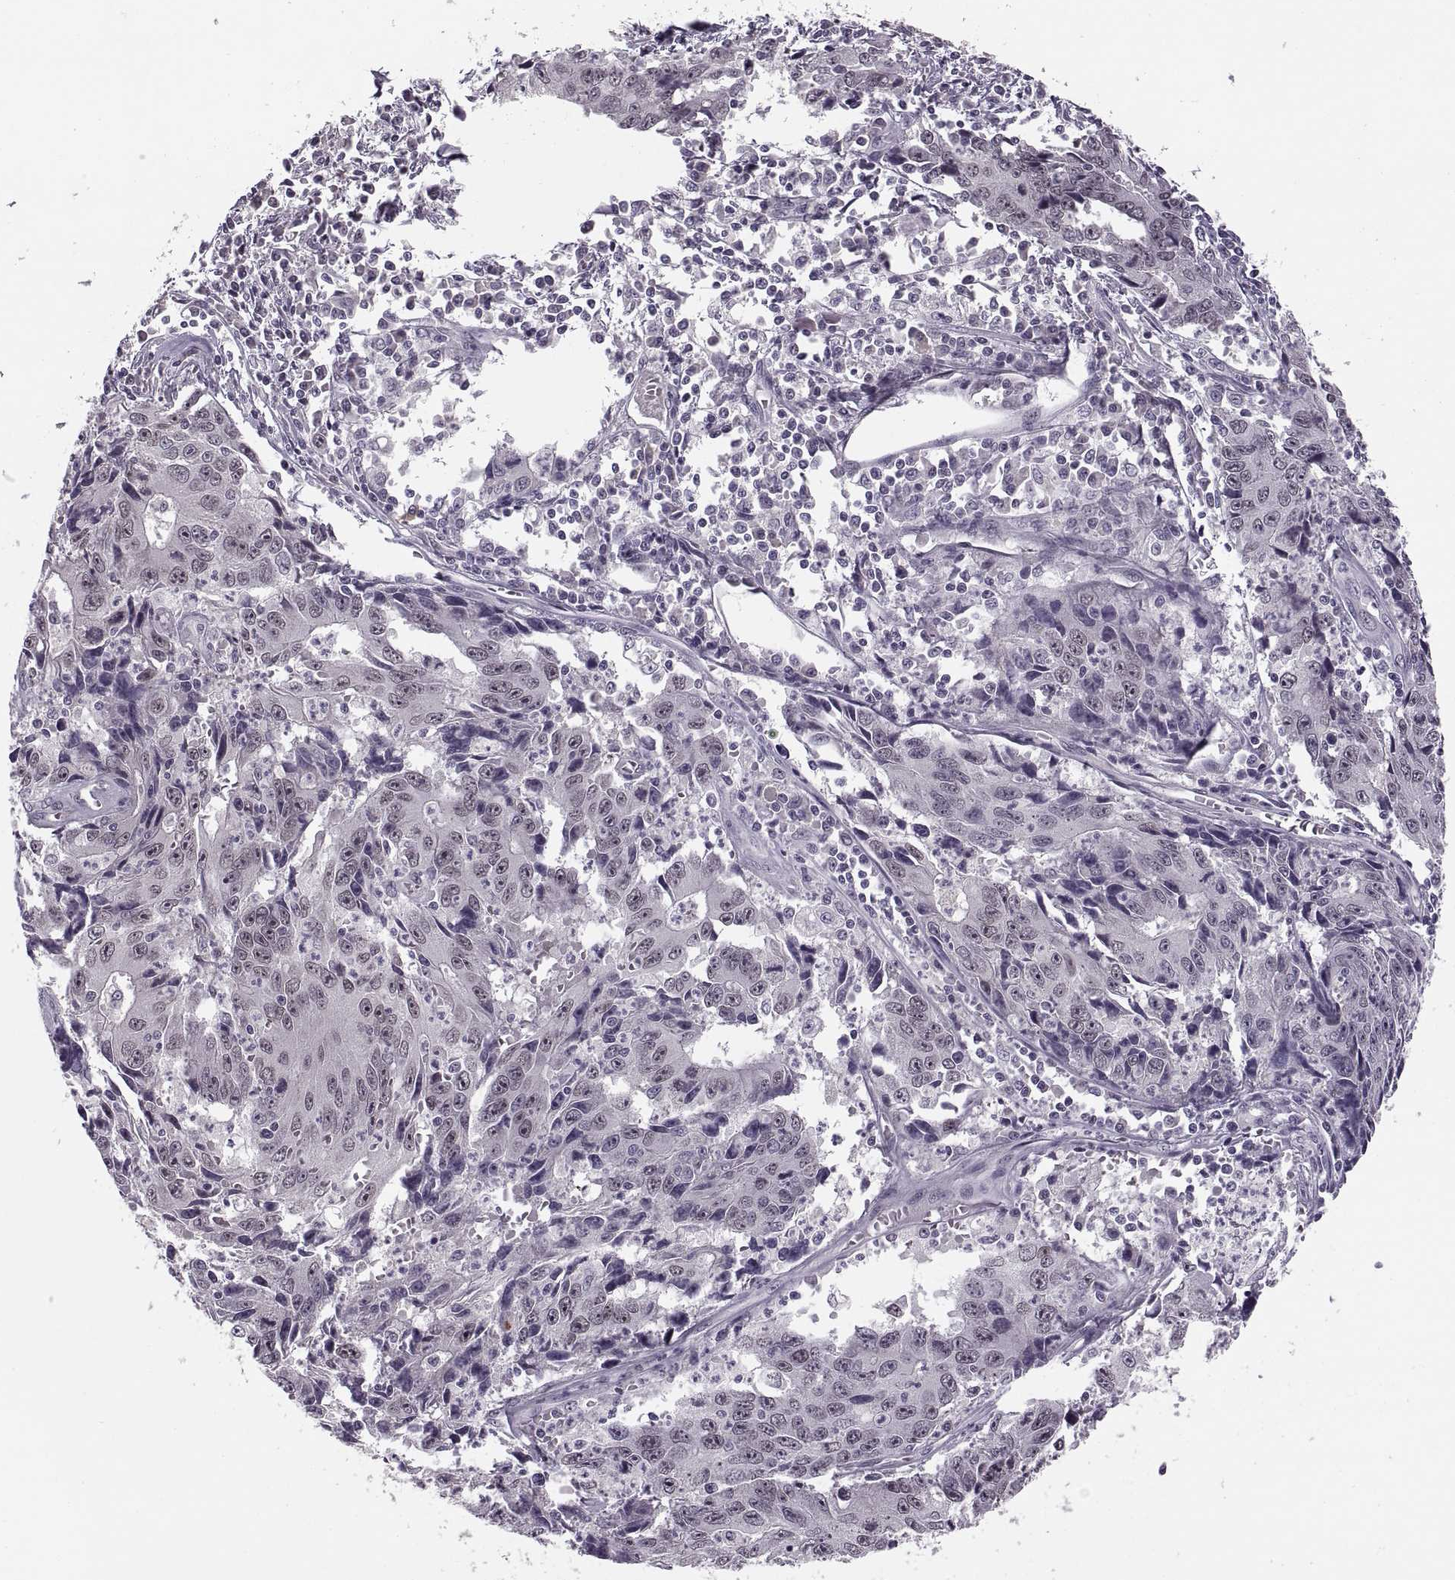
{"staining": {"intensity": "negative", "quantity": "none", "location": "none"}, "tissue": "liver cancer", "cell_type": "Tumor cells", "image_type": "cancer", "snomed": [{"axis": "morphology", "description": "Cholangiocarcinoma"}, {"axis": "topography", "description": "Liver"}], "caption": "Cholangiocarcinoma (liver) was stained to show a protein in brown. There is no significant expression in tumor cells. (DAB immunohistochemistry (IHC), high magnification).", "gene": "CACNA1F", "patient": {"sex": "male", "age": 65}}